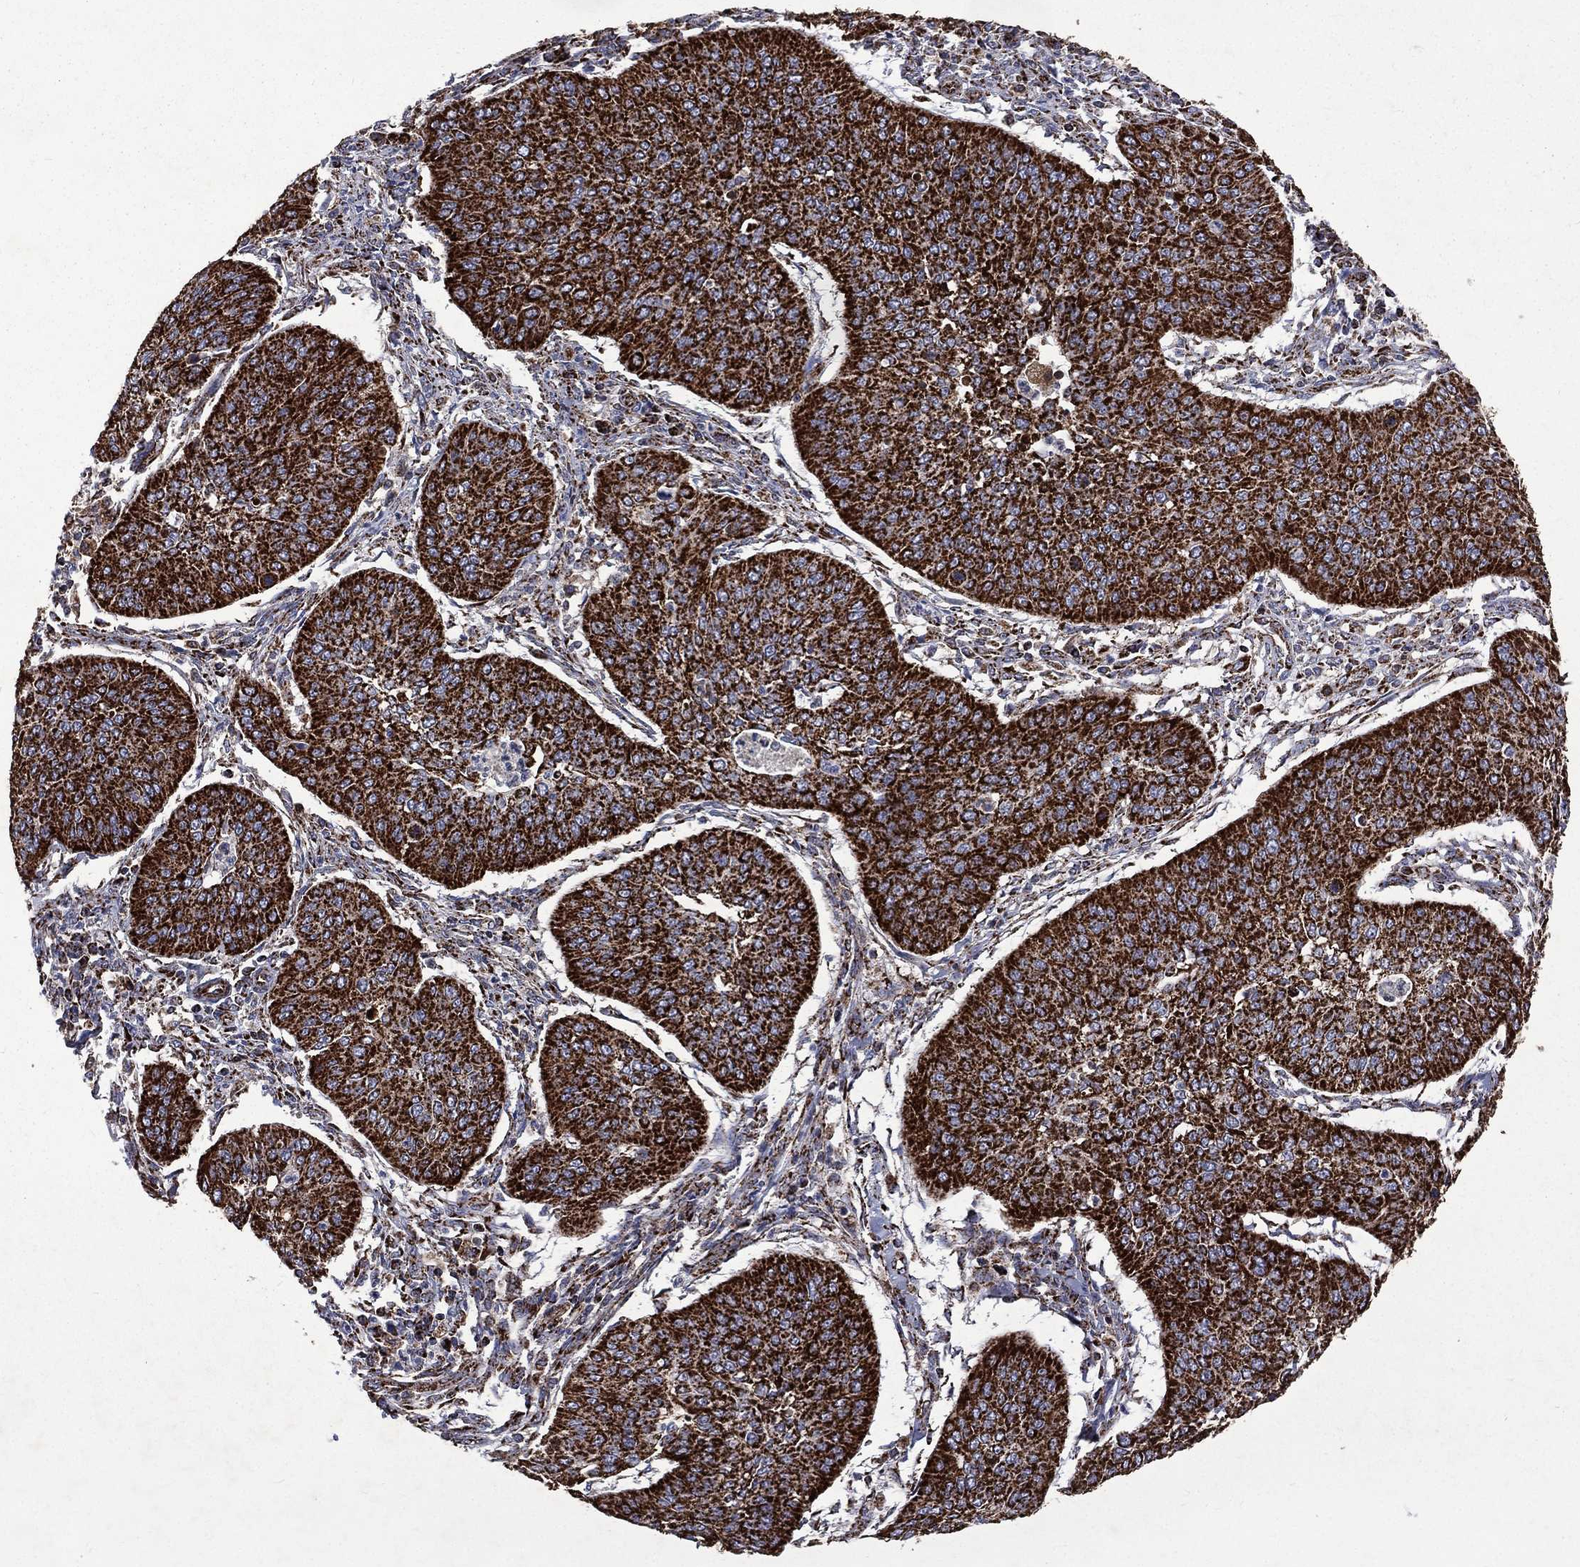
{"staining": {"intensity": "strong", "quantity": ">75%", "location": "cytoplasmic/membranous"}, "tissue": "cervical cancer", "cell_type": "Tumor cells", "image_type": "cancer", "snomed": [{"axis": "morphology", "description": "Normal tissue, NOS"}, {"axis": "morphology", "description": "Squamous cell carcinoma, NOS"}, {"axis": "topography", "description": "Cervix"}], "caption": "The immunohistochemical stain shows strong cytoplasmic/membranous expression in tumor cells of squamous cell carcinoma (cervical) tissue.", "gene": "GOT2", "patient": {"sex": "female", "age": 39}}